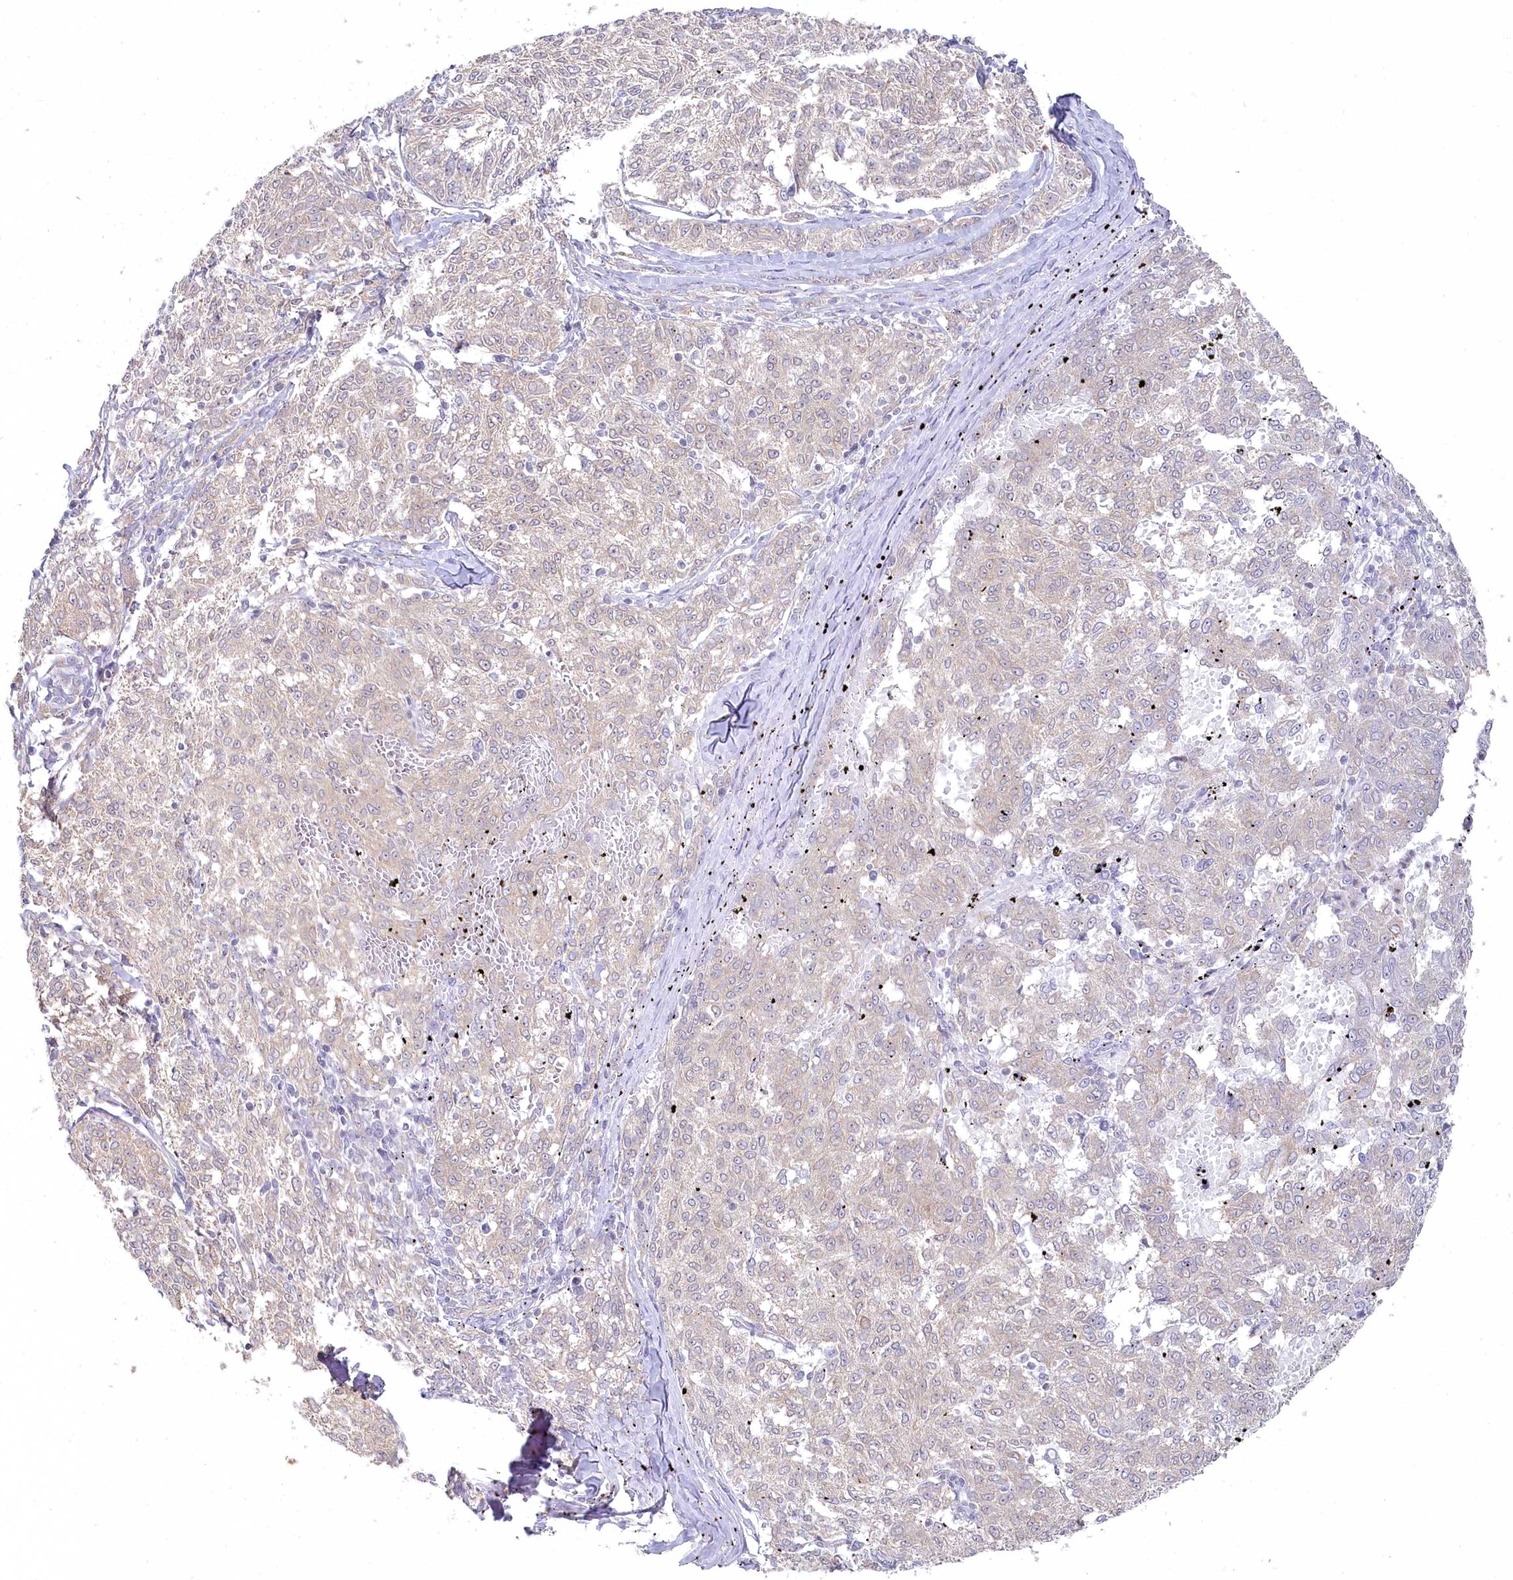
{"staining": {"intensity": "negative", "quantity": "none", "location": "none"}, "tissue": "melanoma", "cell_type": "Tumor cells", "image_type": "cancer", "snomed": [{"axis": "morphology", "description": "Malignant melanoma, NOS"}, {"axis": "topography", "description": "Skin"}], "caption": "The image shows no significant positivity in tumor cells of melanoma.", "gene": "AAMDC", "patient": {"sex": "female", "age": 72}}